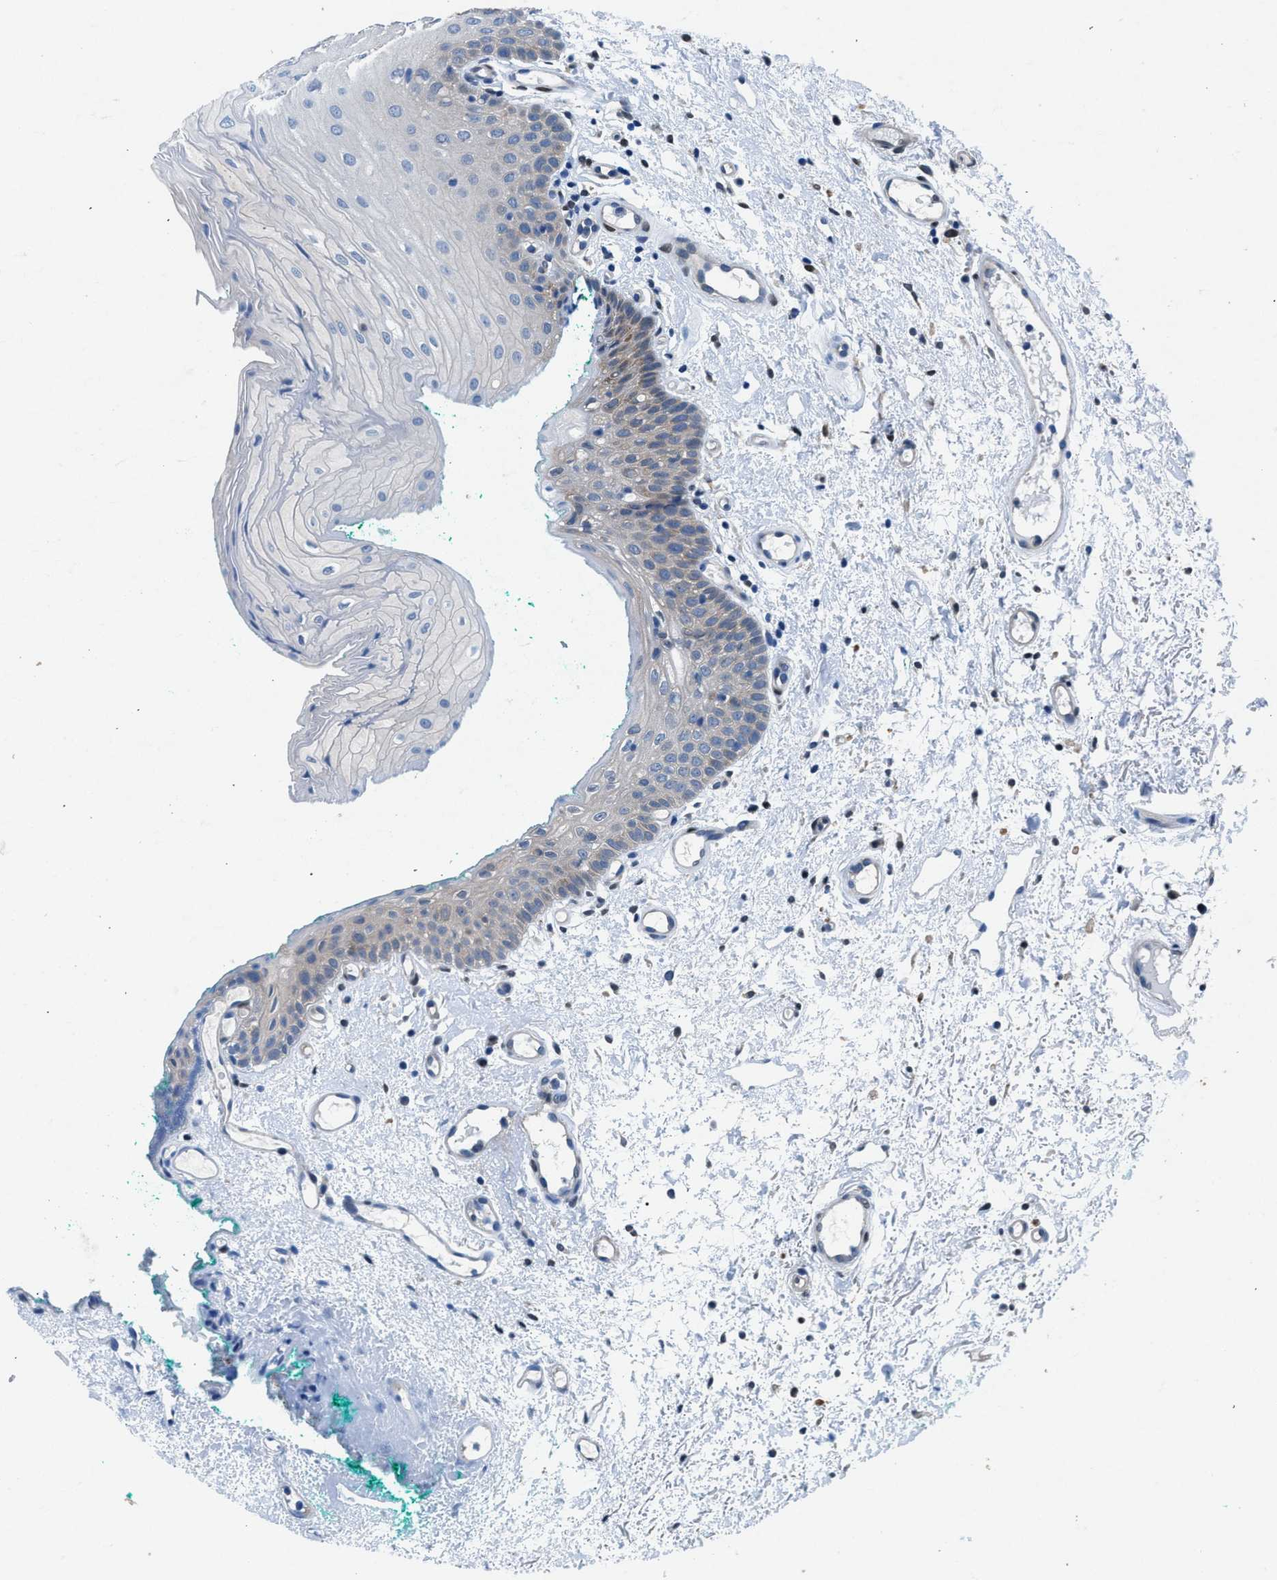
{"staining": {"intensity": "negative", "quantity": "none", "location": "none"}, "tissue": "oral mucosa", "cell_type": "Squamous epithelial cells", "image_type": "normal", "snomed": [{"axis": "morphology", "description": "Normal tissue, NOS"}, {"axis": "morphology", "description": "Squamous cell carcinoma, NOS"}, {"axis": "topography", "description": "Oral tissue"}, {"axis": "topography", "description": "Salivary gland"}, {"axis": "topography", "description": "Head-Neck"}], "caption": "Photomicrograph shows no protein positivity in squamous epithelial cells of normal oral mucosa.", "gene": "COPS2", "patient": {"sex": "female", "age": 62}}